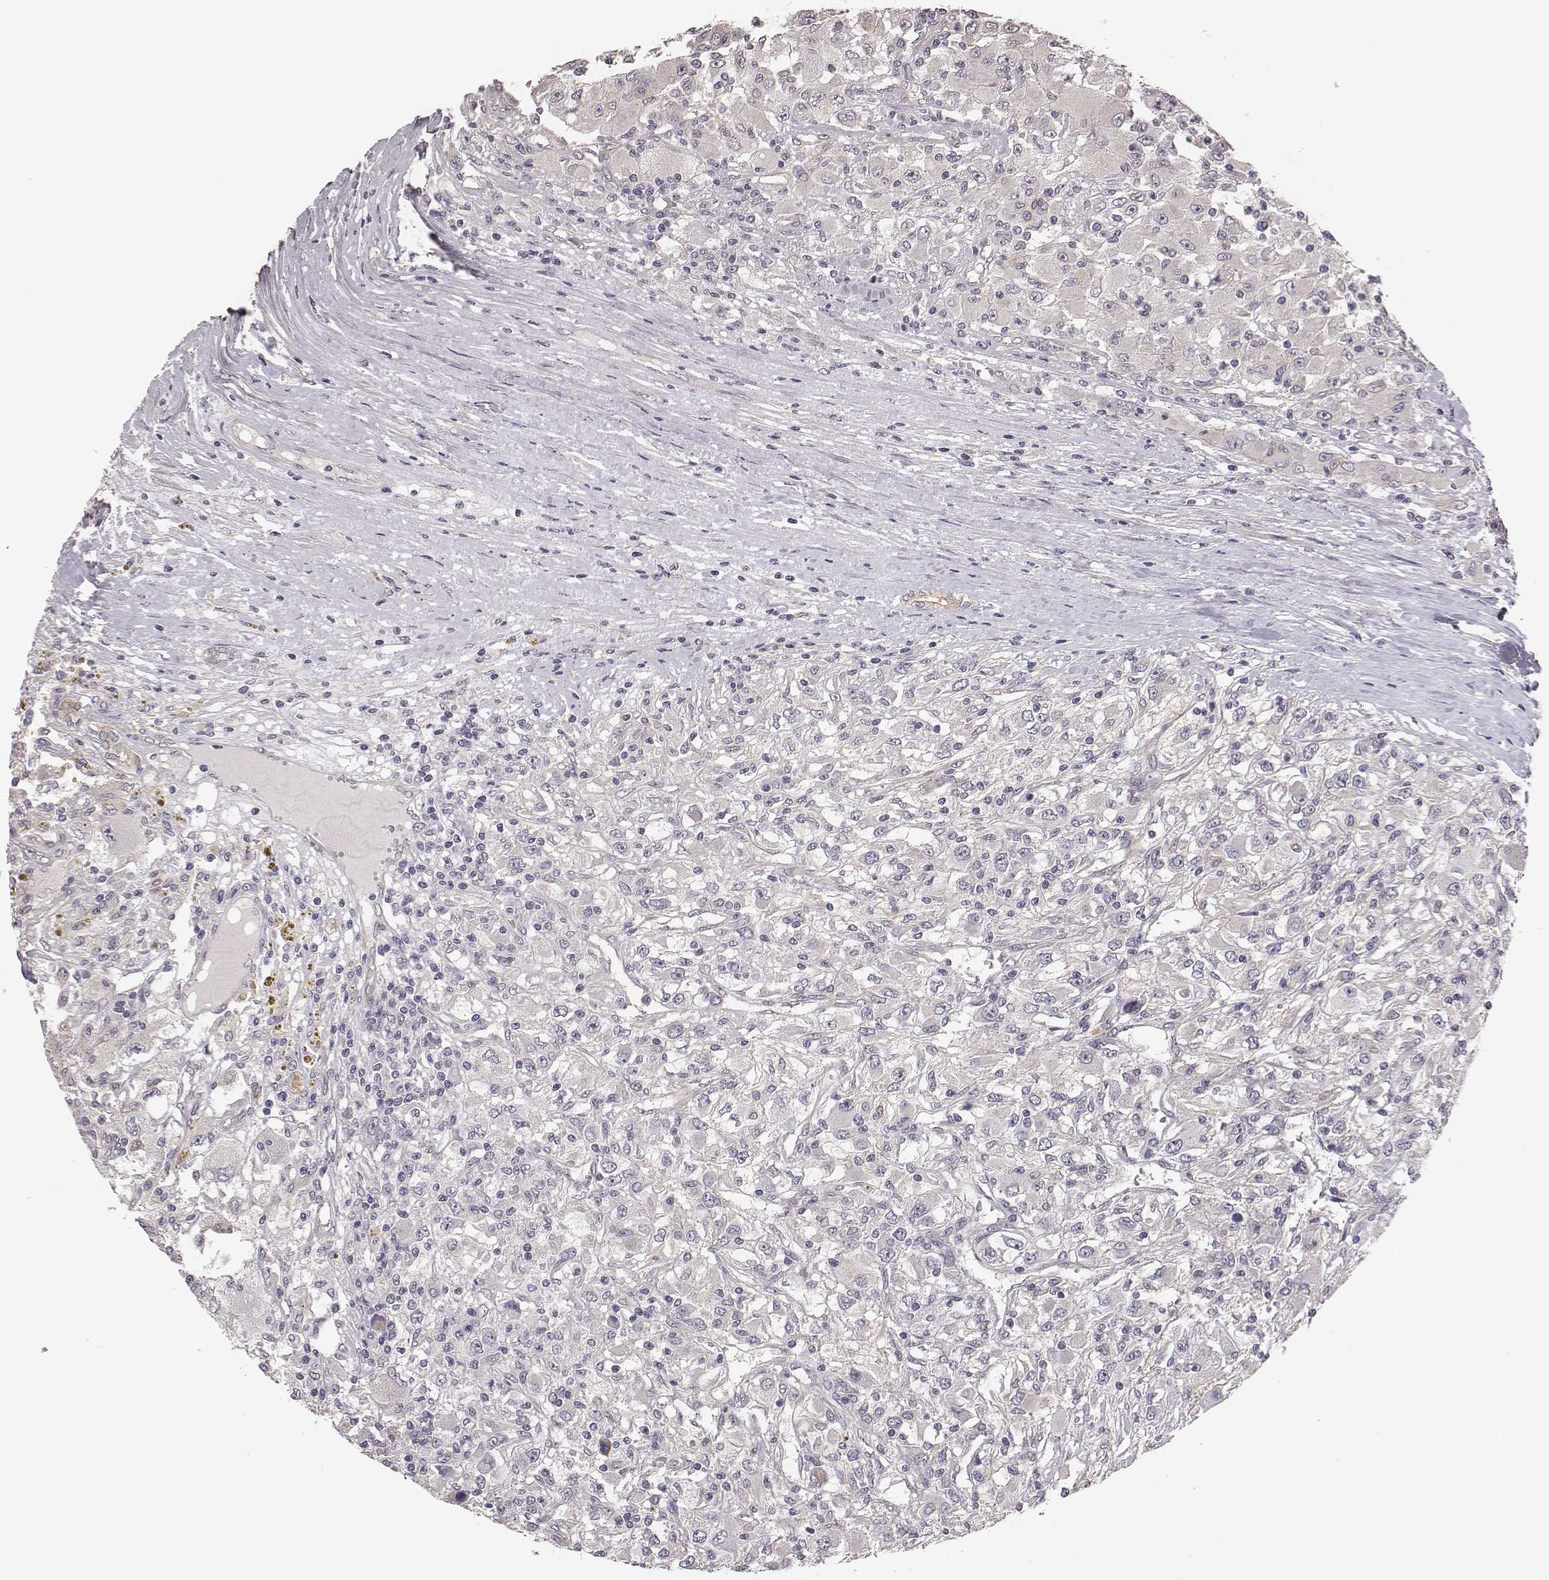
{"staining": {"intensity": "negative", "quantity": "none", "location": "none"}, "tissue": "renal cancer", "cell_type": "Tumor cells", "image_type": "cancer", "snomed": [{"axis": "morphology", "description": "Adenocarcinoma, NOS"}, {"axis": "topography", "description": "Kidney"}], "caption": "Human renal cancer stained for a protein using immunohistochemistry (IHC) shows no expression in tumor cells.", "gene": "SCARF1", "patient": {"sex": "female", "age": 67}}